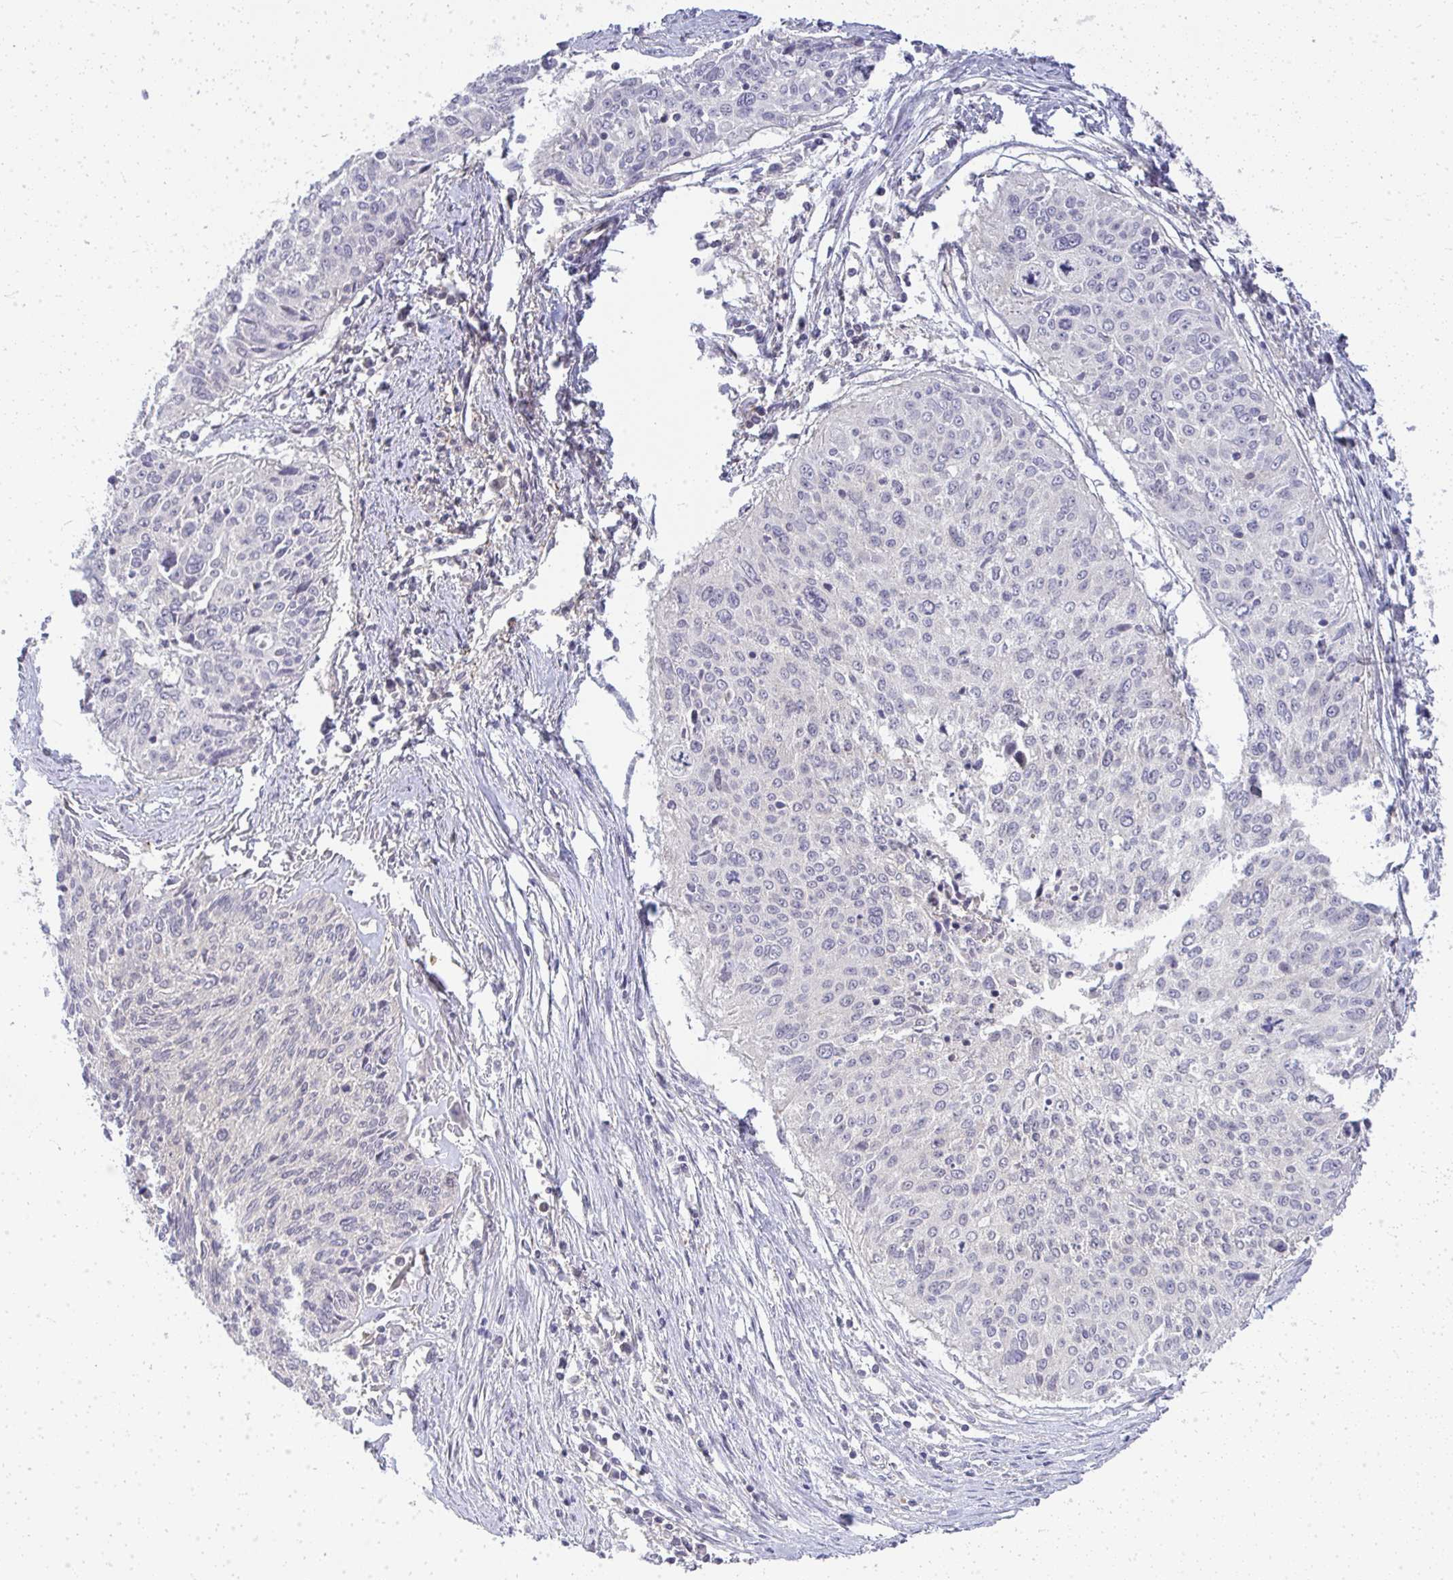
{"staining": {"intensity": "negative", "quantity": "none", "location": "none"}, "tissue": "cervical cancer", "cell_type": "Tumor cells", "image_type": "cancer", "snomed": [{"axis": "morphology", "description": "Squamous cell carcinoma, NOS"}, {"axis": "topography", "description": "Cervix"}], "caption": "Protein analysis of squamous cell carcinoma (cervical) demonstrates no significant staining in tumor cells.", "gene": "HDHD2", "patient": {"sex": "female", "age": 55}}